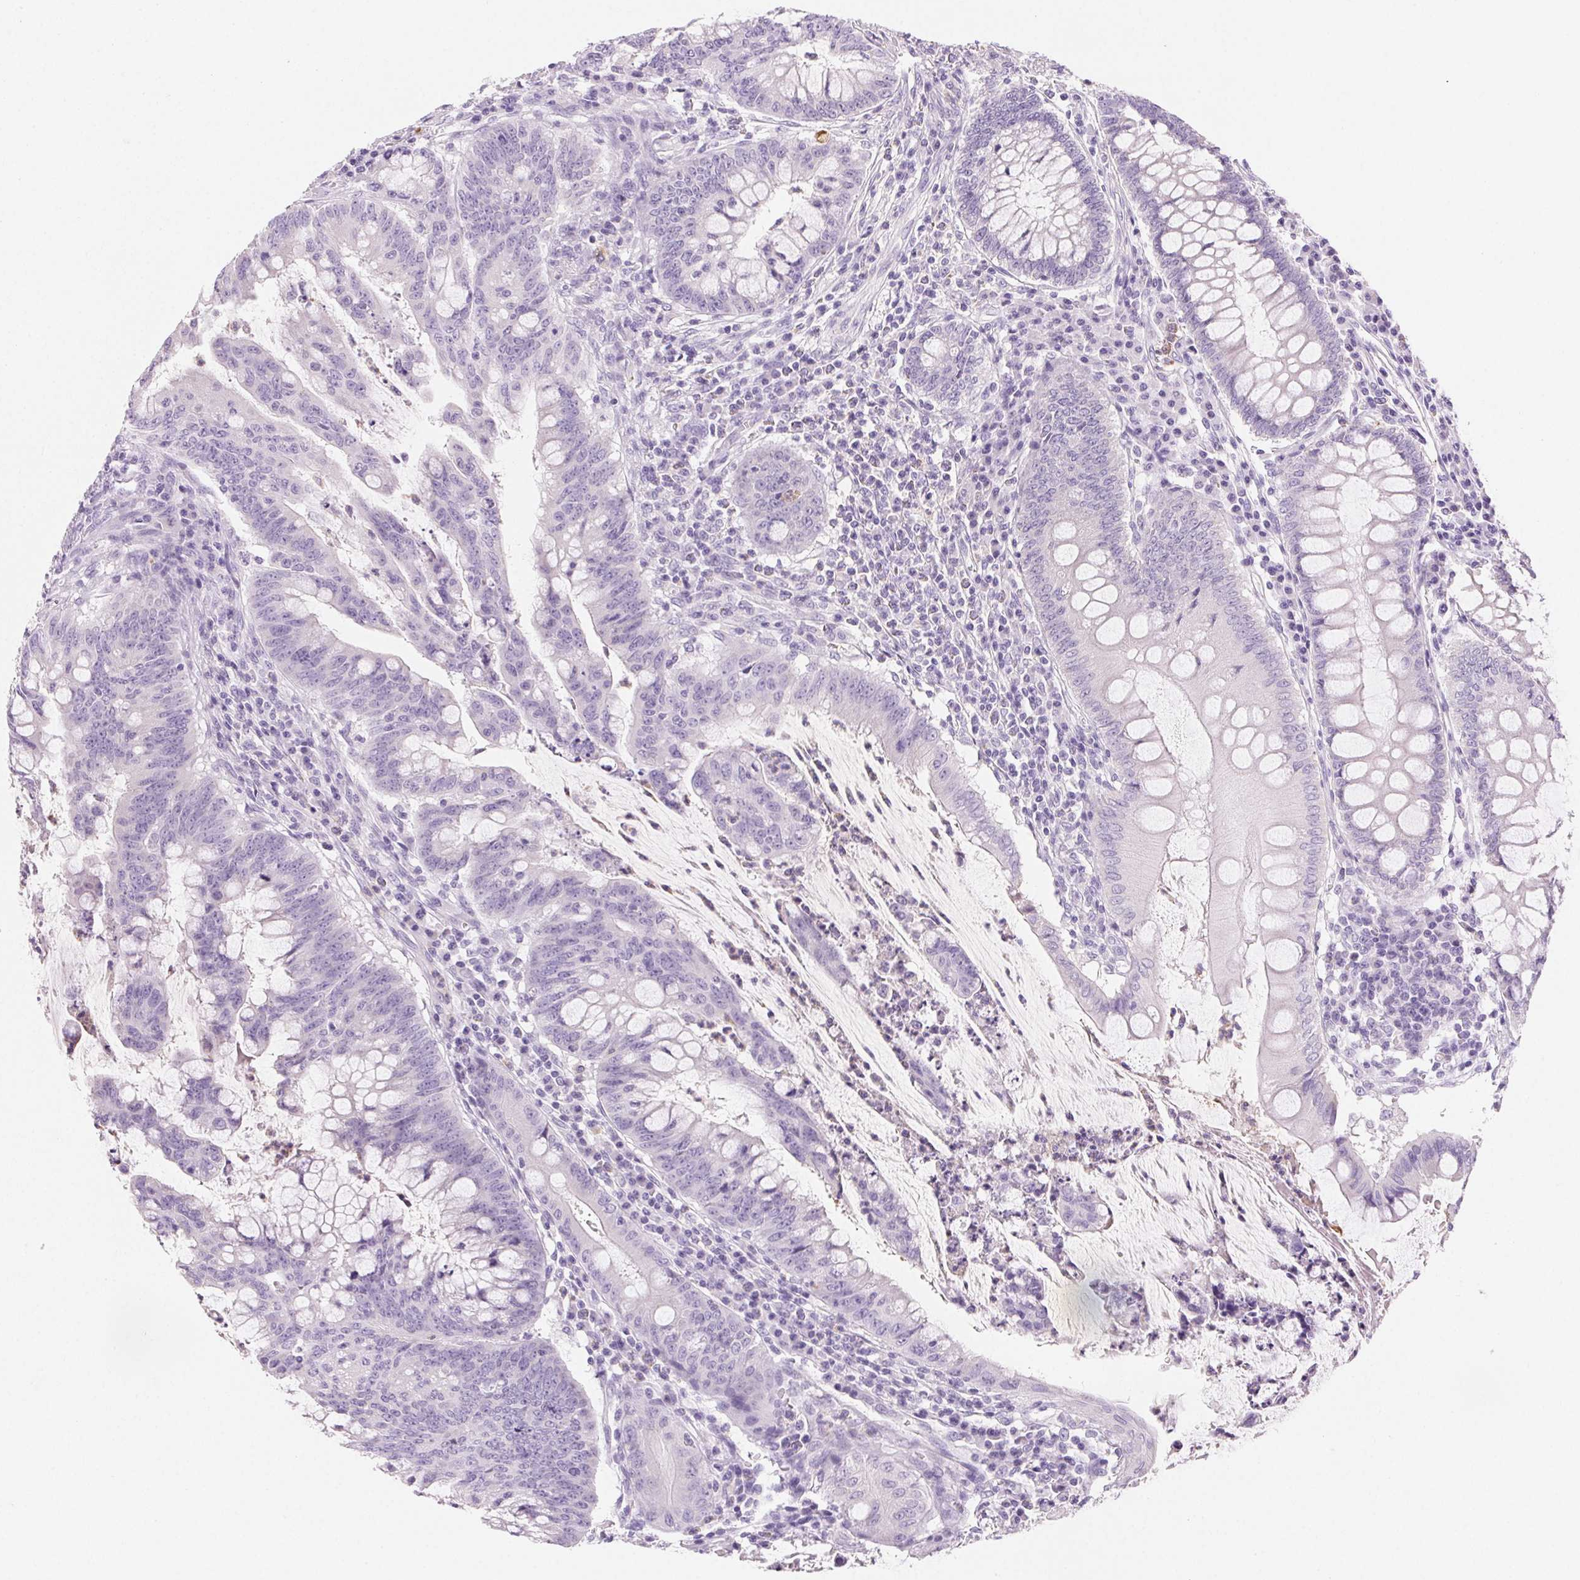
{"staining": {"intensity": "negative", "quantity": "none", "location": "none"}, "tissue": "colorectal cancer", "cell_type": "Tumor cells", "image_type": "cancer", "snomed": [{"axis": "morphology", "description": "Adenocarcinoma, NOS"}, {"axis": "topography", "description": "Colon"}], "caption": "Immunohistochemistry (IHC) photomicrograph of human colorectal cancer (adenocarcinoma) stained for a protein (brown), which exhibits no positivity in tumor cells.", "gene": "FGA", "patient": {"sex": "male", "age": 62}}